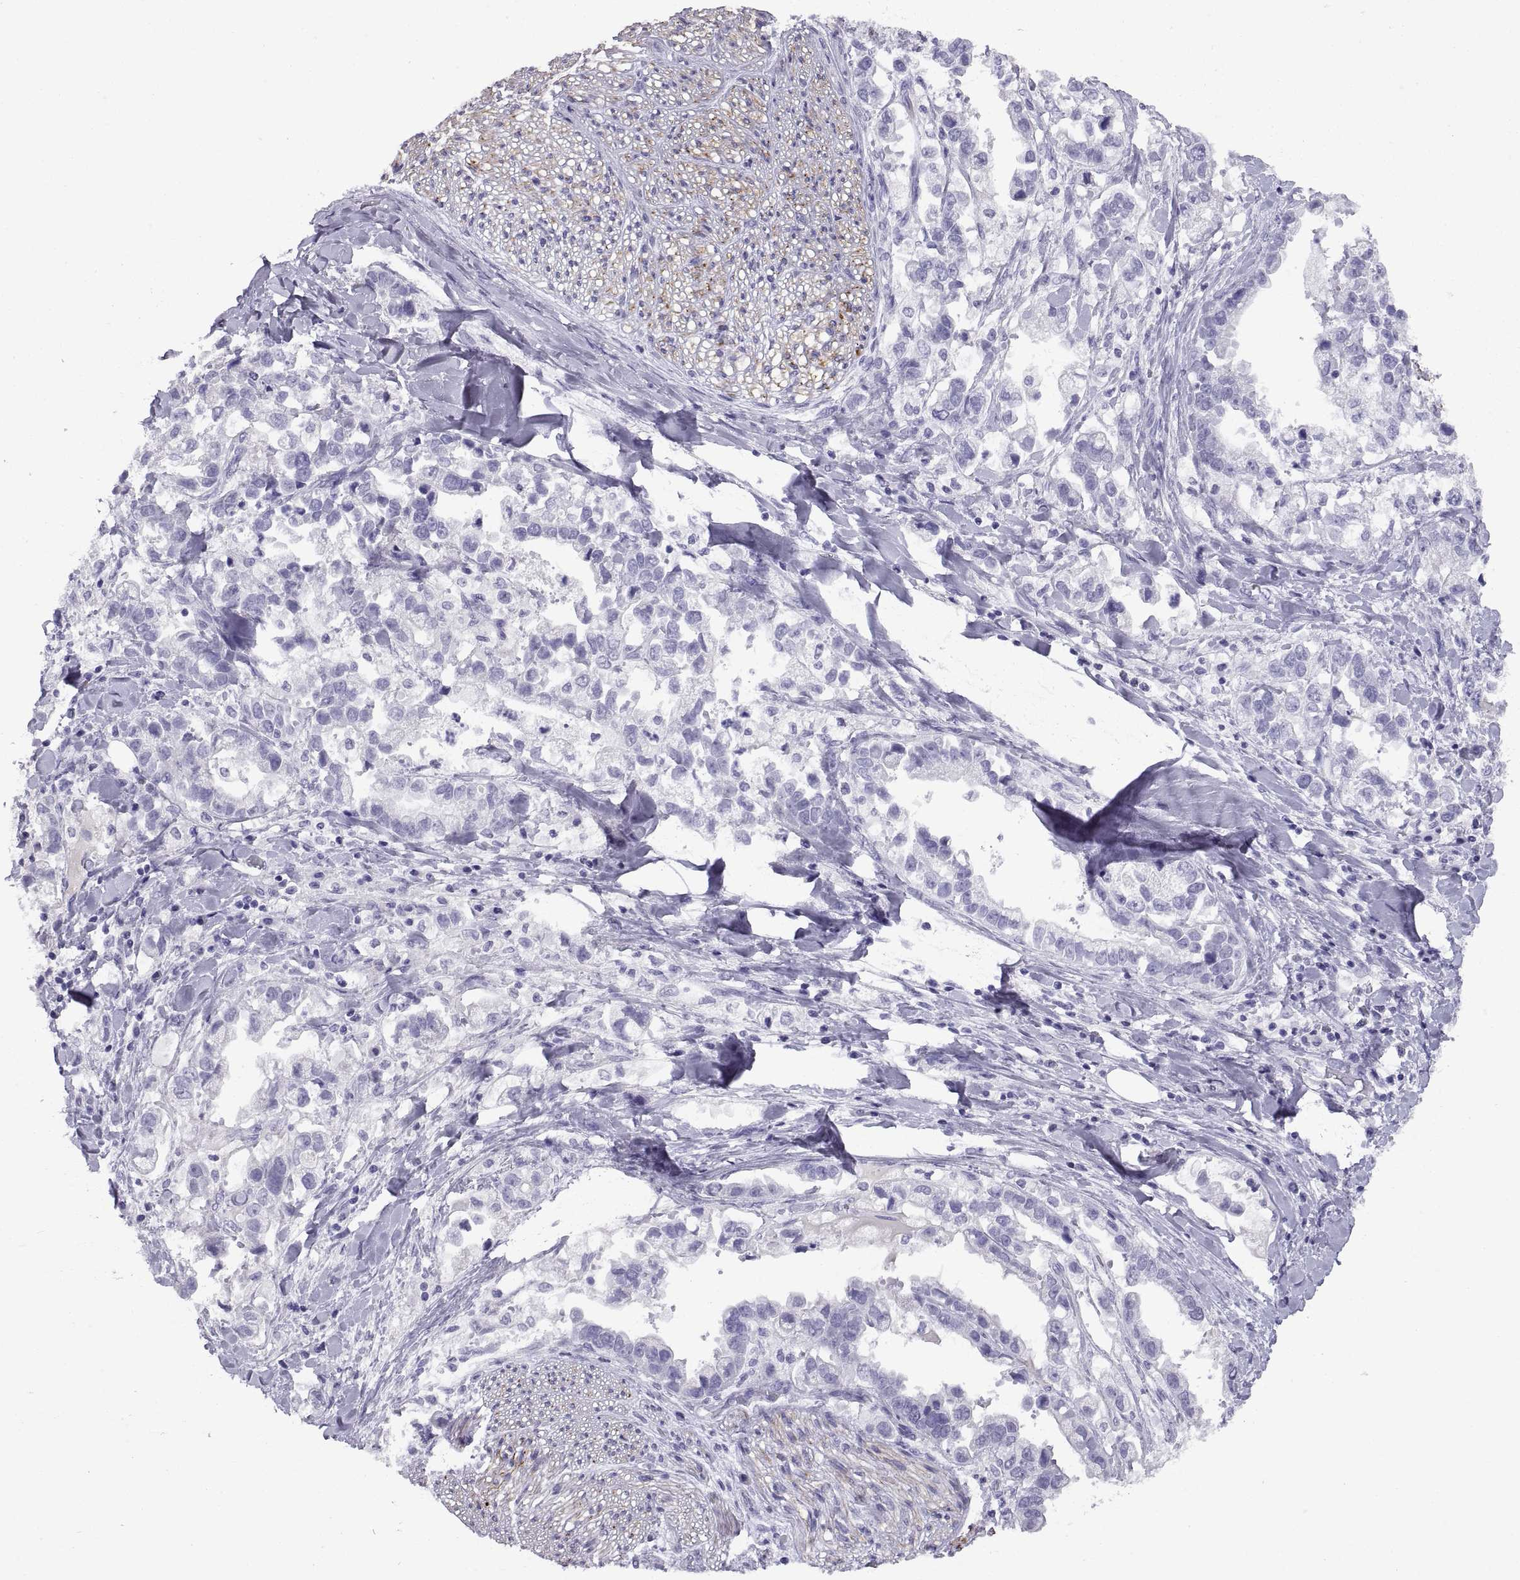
{"staining": {"intensity": "negative", "quantity": "none", "location": "none"}, "tissue": "stomach cancer", "cell_type": "Tumor cells", "image_type": "cancer", "snomed": [{"axis": "morphology", "description": "Adenocarcinoma, NOS"}, {"axis": "topography", "description": "Stomach"}], "caption": "This is an IHC histopathology image of human stomach adenocarcinoma. There is no positivity in tumor cells.", "gene": "RGS20", "patient": {"sex": "male", "age": 59}}